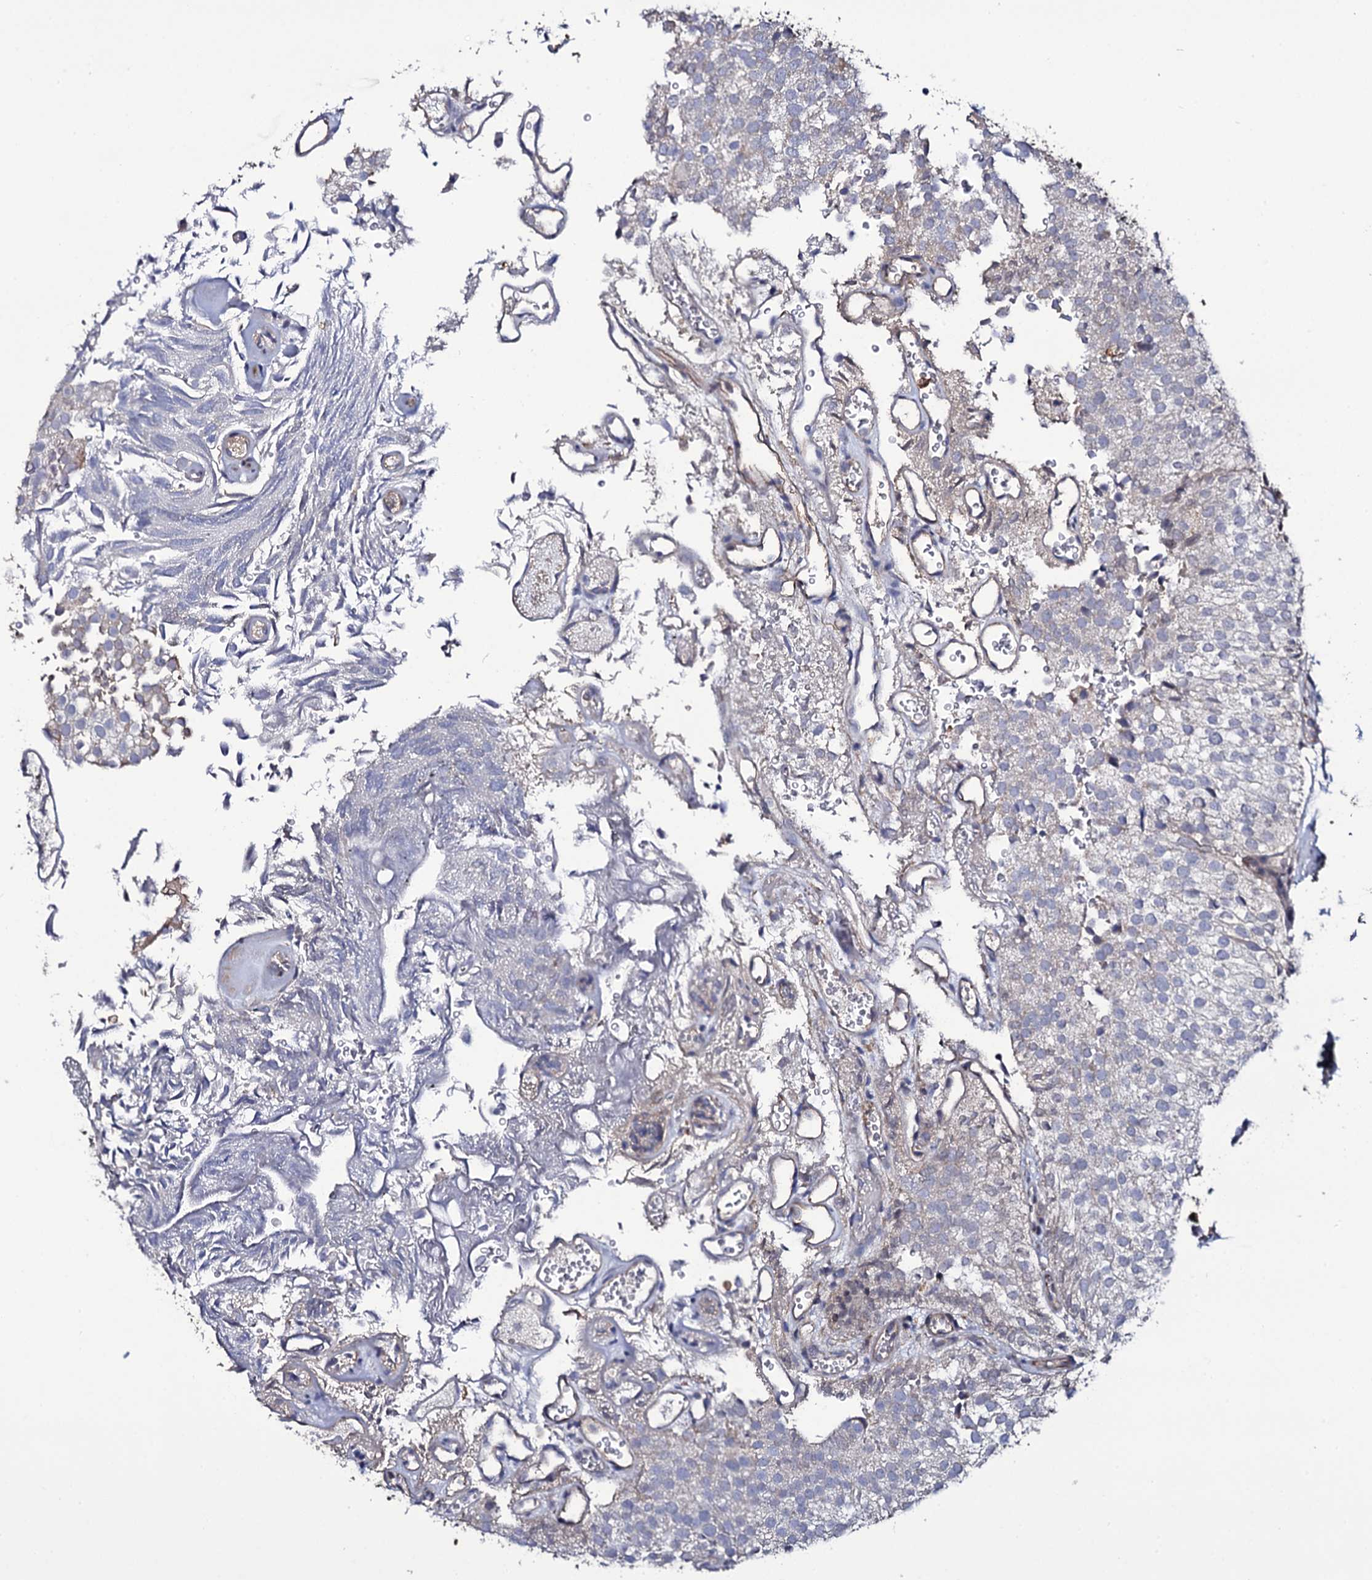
{"staining": {"intensity": "negative", "quantity": "none", "location": "none"}, "tissue": "urothelial cancer", "cell_type": "Tumor cells", "image_type": "cancer", "snomed": [{"axis": "morphology", "description": "Urothelial carcinoma, Low grade"}, {"axis": "topography", "description": "Urinary bladder"}], "caption": "High power microscopy image of an immunohistochemistry (IHC) micrograph of urothelial cancer, revealing no significant staining in tumor cells.", "gene": "TTC23", "patient": {"sex": "male", "age": 78}}